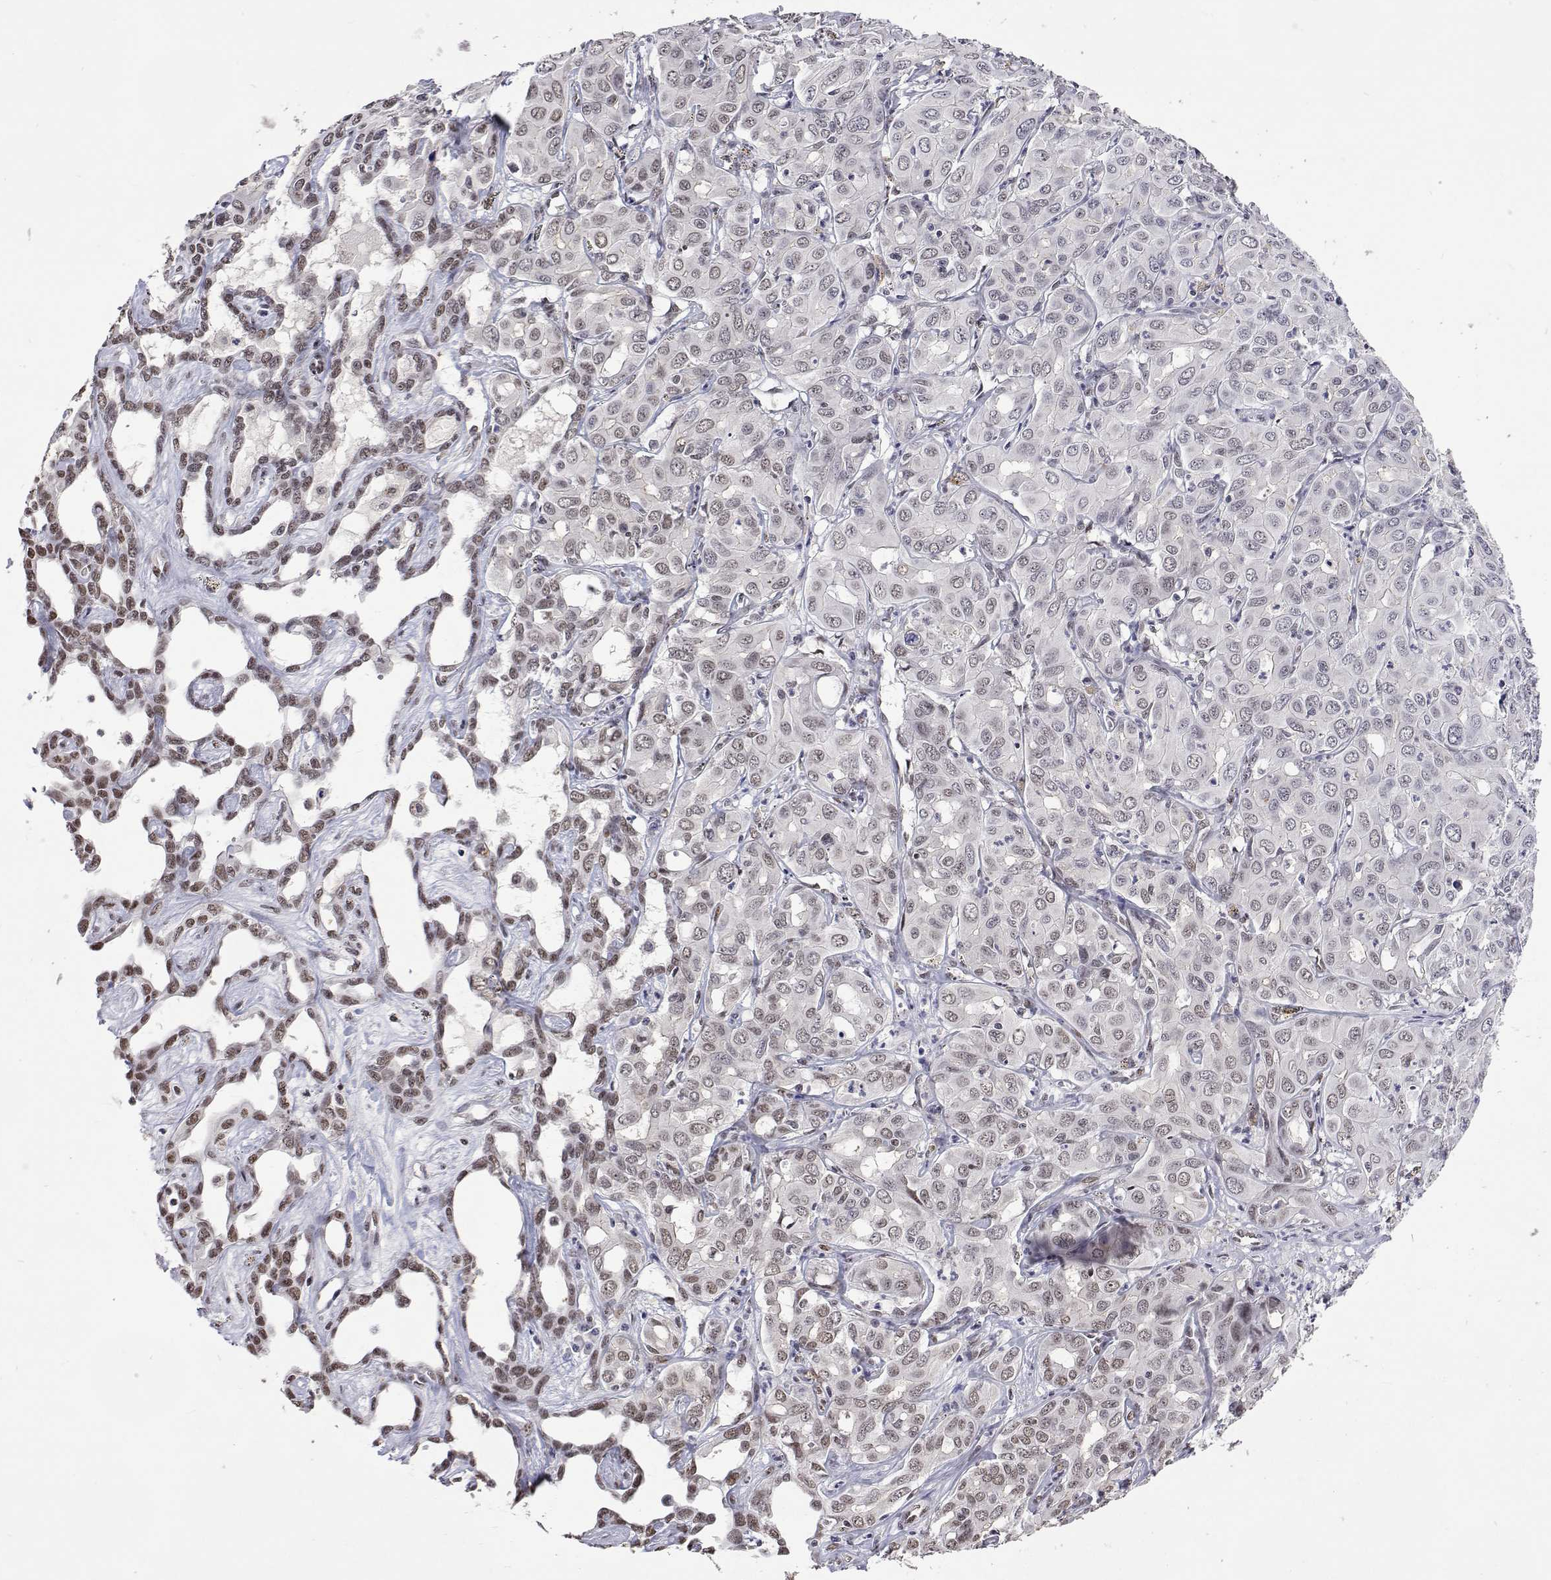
{"staining": {"intensity": "moderate", "quantity": ">75%", "location": "nuclear"}, "tissue": "liver cancer", "cell_type": "Tumor cells", "image_type": "cancer", "snomed": [{"axis": "morphology", "description": "Cholangiocarcinoma"}, {"axis": "topography", "description": "Liver"}], "caption": "Tumor cells reveal moderate nuclear positivity in about >75% of cells in liver cancer.", "gene": "HNRNPA0", "patient": {"sex": "female", "age": 60}}